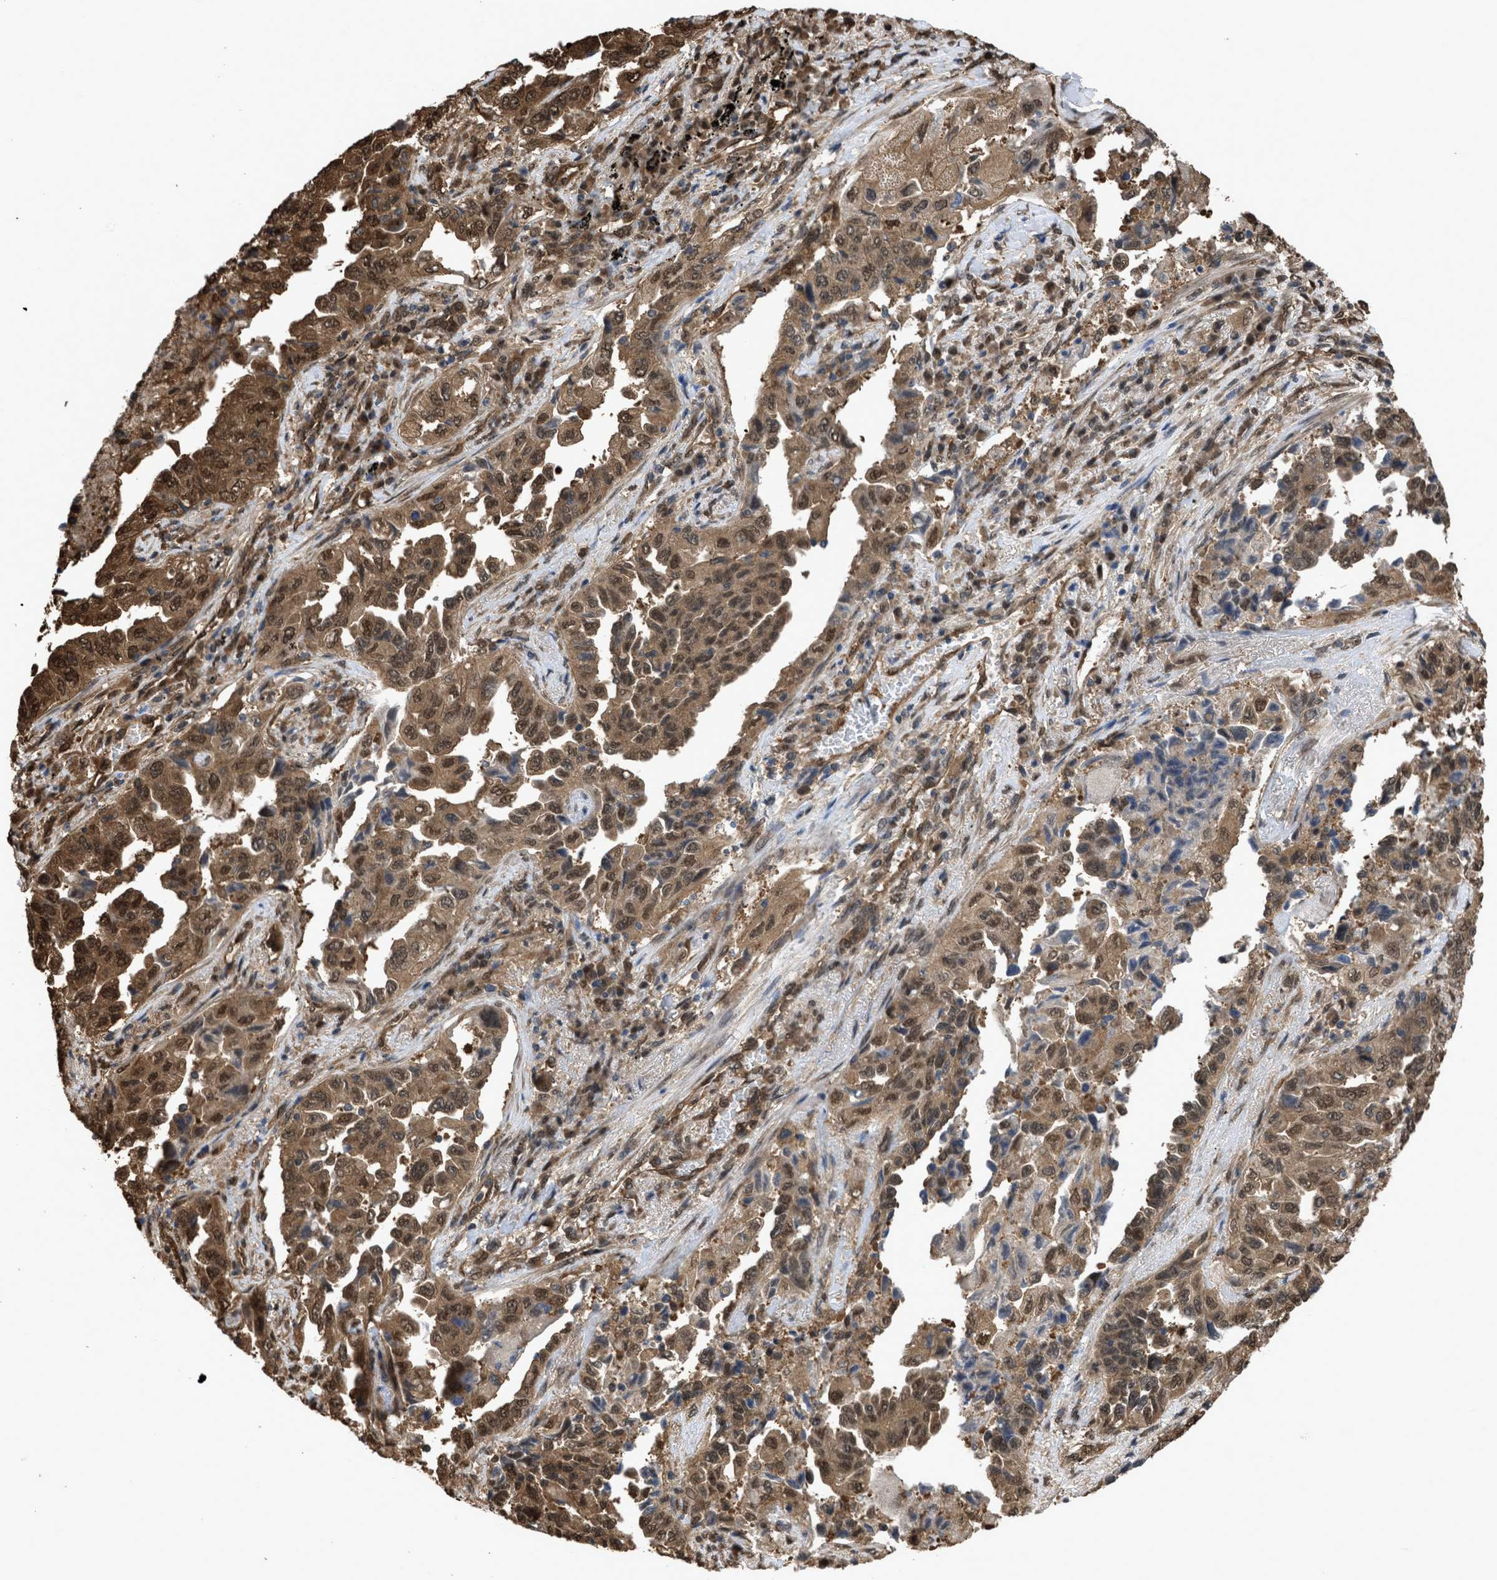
{"staining": {"intensity": "moderate", "quantity": ">75%", "location": "cytoplasmic/membranous,nuclear"}, "tissue": "lung cancer", "cell_type": "Tumor cells", "image_type": "cancer", "snomed": [{"axis": "morphology", "description": "Adenocarcinoma, NOS"}, {"axis": "topography", "description": "Lung"}], "caption": "Immunohistochemical staining of human lung adenocarcinoma demonstrates medium levels of moderate cytoplasmic/membranous and nuclear staining in approximately >75% of tumor cells. The protein of interest is shown in brown color, while the nuclei are stained blue.", "gene": "YWHAG", "patient": {"sex": "female", "age": 51}}